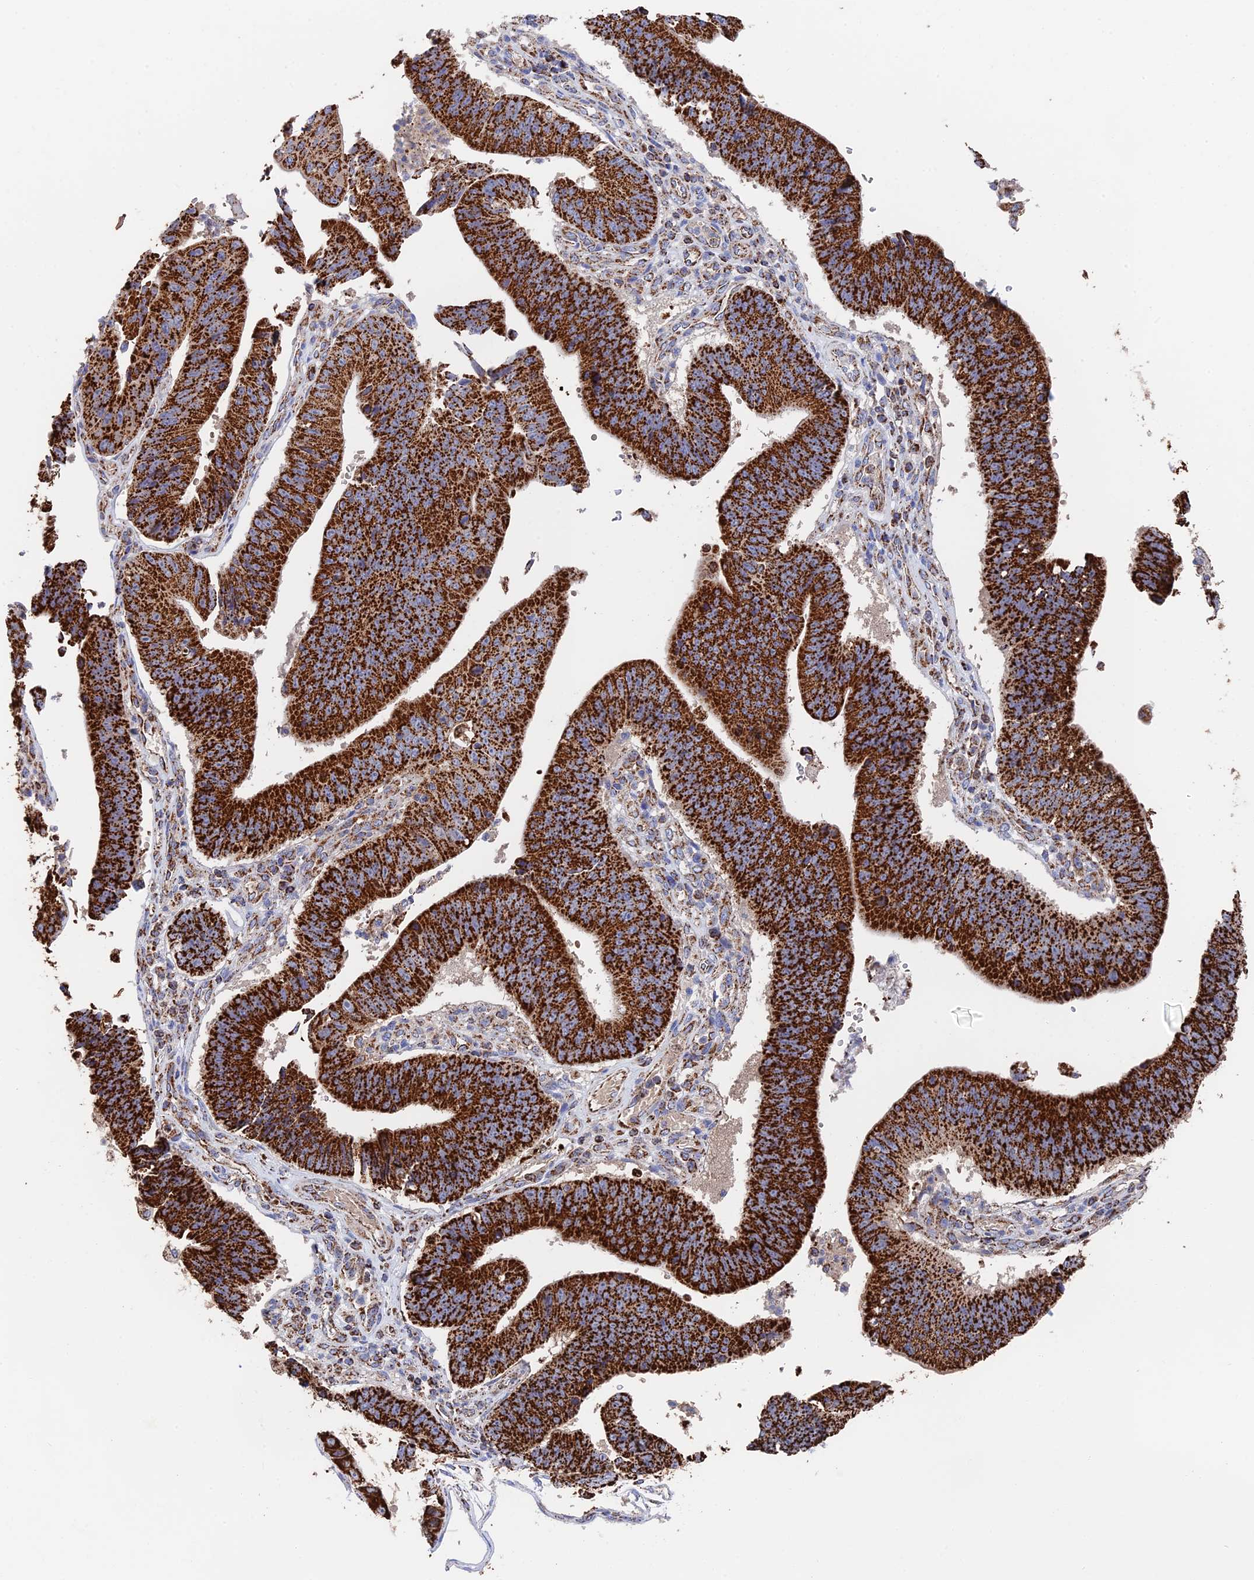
{"staining": {"intensity": "strong", "quantity": ">75%", "location": "cytoplasmic/membranous"}, "tissue": "stomach cancer", "cell_type": "Tumor cells", "image_type": "cancer", "snomed": [{"axis": "morphology", "description": "Adenocarcinoma, NOS"}, {"axis": "topography", "description": "Stomach"}], "caption": "IHC of stomach cancer reveals high levels of strong cytoplasmic/membranous positivity in about >75% of tumor cells.", "gene": "HAUS8", "patient": {"sex": "male", "age": 59}}